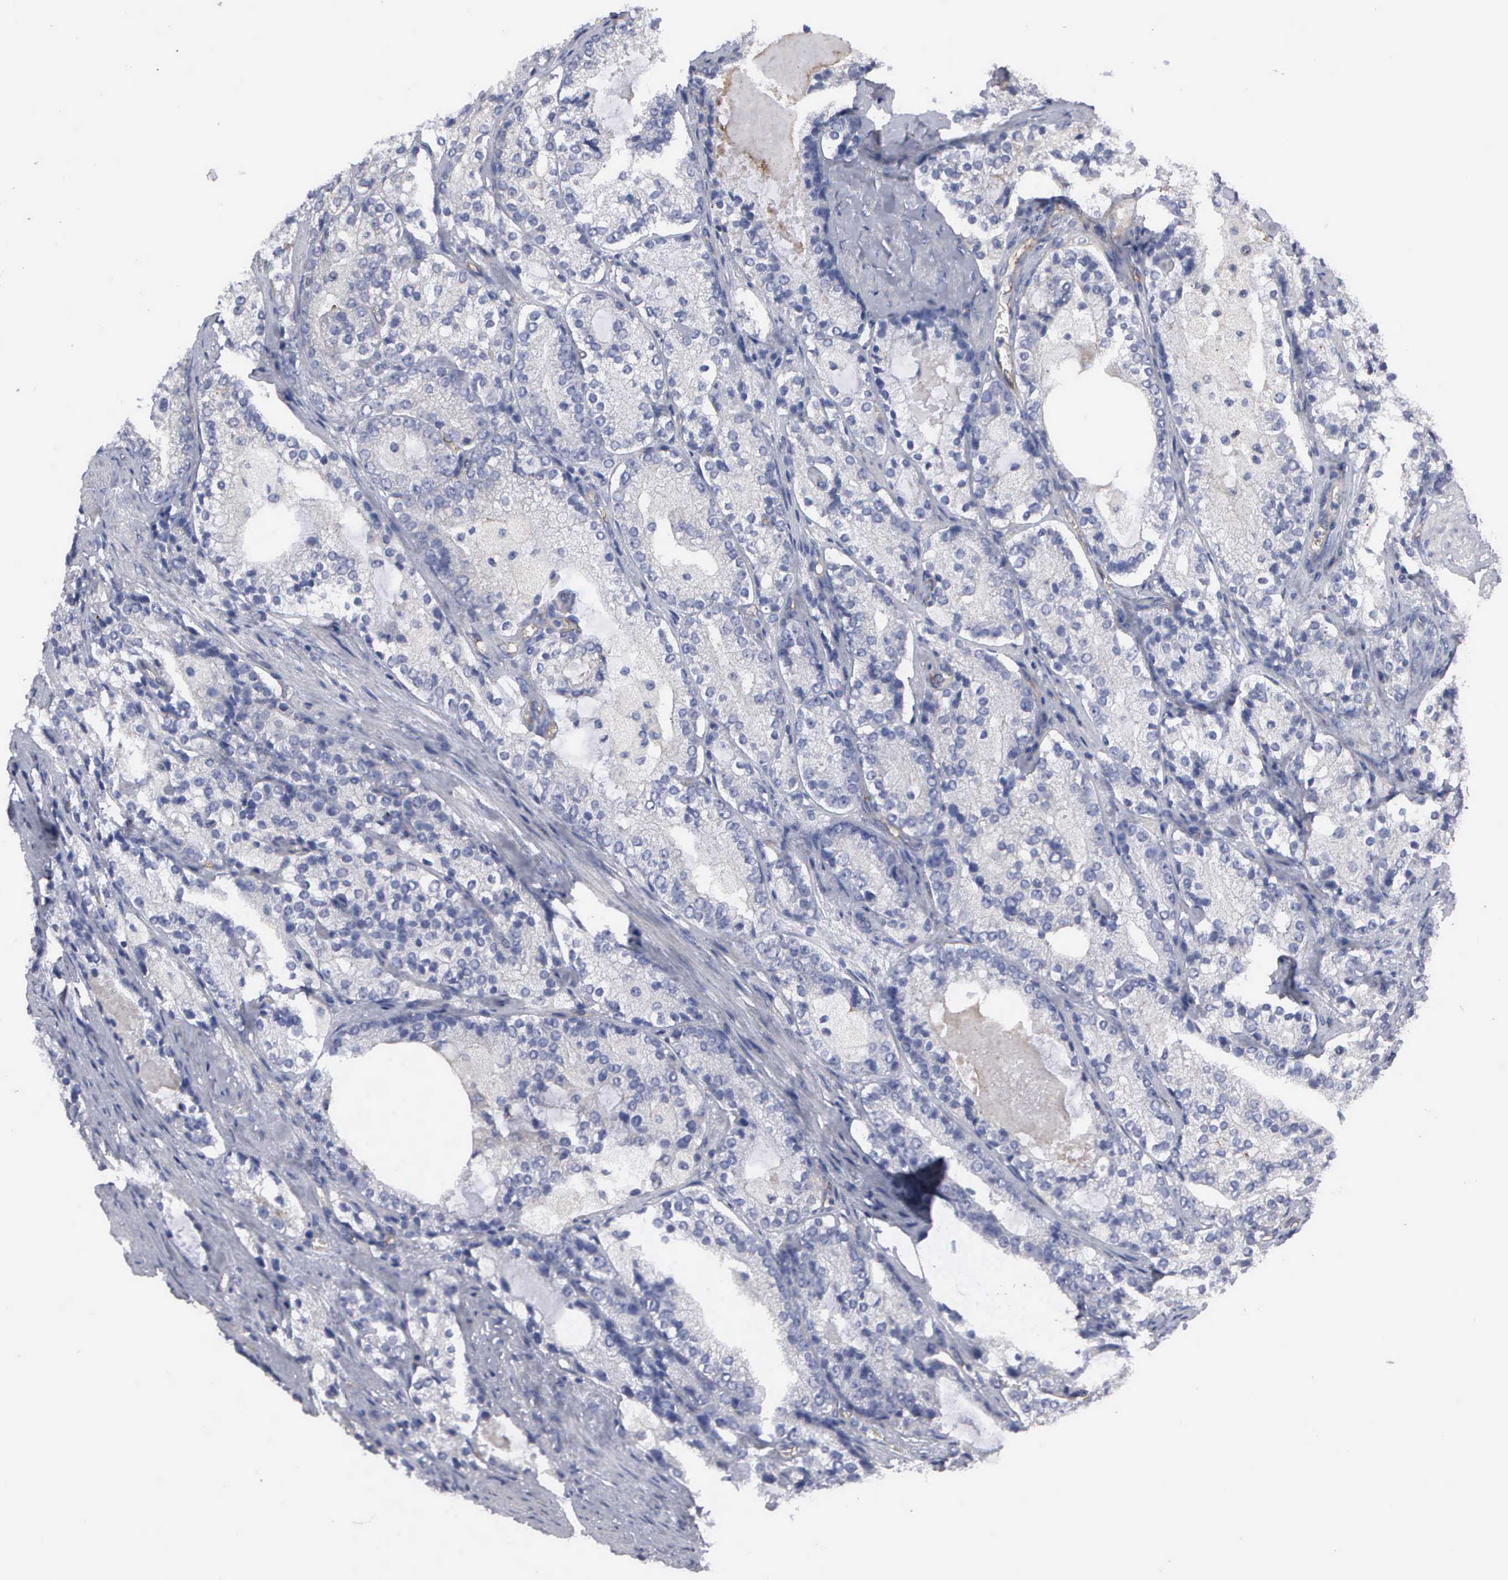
{"staining": {"intensity": "weak", "quantity": "<25%", "location": "cytoplasmic/membranous"}, "tissue": "prostate cancer", "cell_type": "Tumor cells", "image_type": "cancer", "snomed": [{"axis": "morphology", "description": "Adenocarcinoma, High grade"}, {"axis": "topography", "description": "Prostate"}], "caption": "A high-resolution histopathology image shows IHC staining of adenocarcinoma (high-grade) (prostate), which reveals no significant positivity in tumor cells.", "gene": "RDX", "patient": {"sex": "male", "age": 63}}